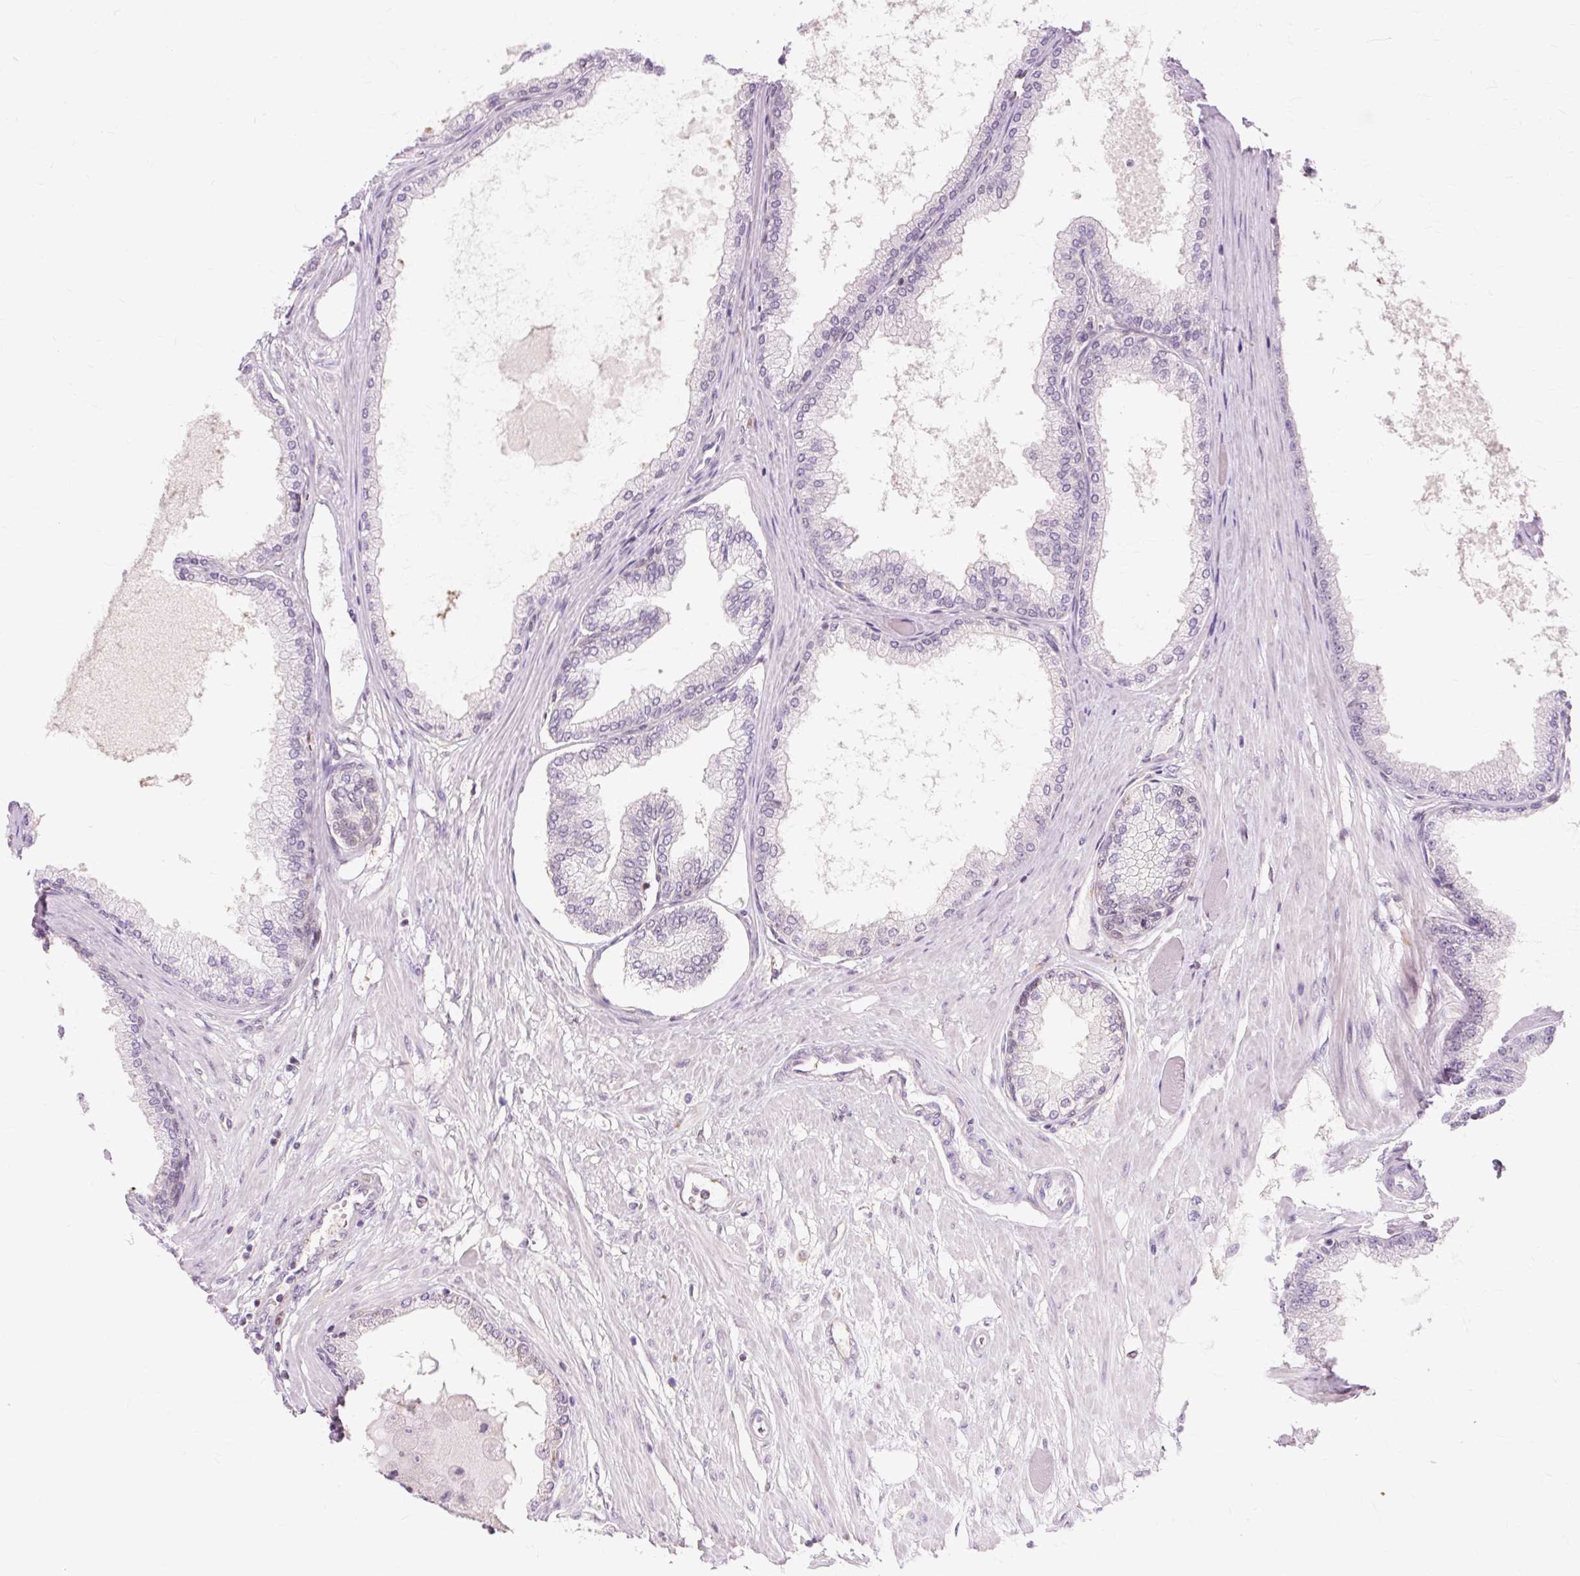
{"staining": {"intensity": "negative", "quantity": "none", "location": "none"}, "tissue": "prostate cancer", "cell_type": "Tumor cells", "image_type": "cancer", "snomed": [{"axis": "morphology", "description": "Adenocarcinoma, Low grade"}, {"axis": "topography", "description": "Prostate"}], "caption": "Protein analysis of prostate low-grade adenocarcinoma displays no significant positivity in tumor cells. (DAB (3,3'-diaminobenzidine) immunohistochemistry visualized using brightfield microscopy, high magnification).", "gene": "ZNF35", "patient": {"sex": "male", "age": 63}}